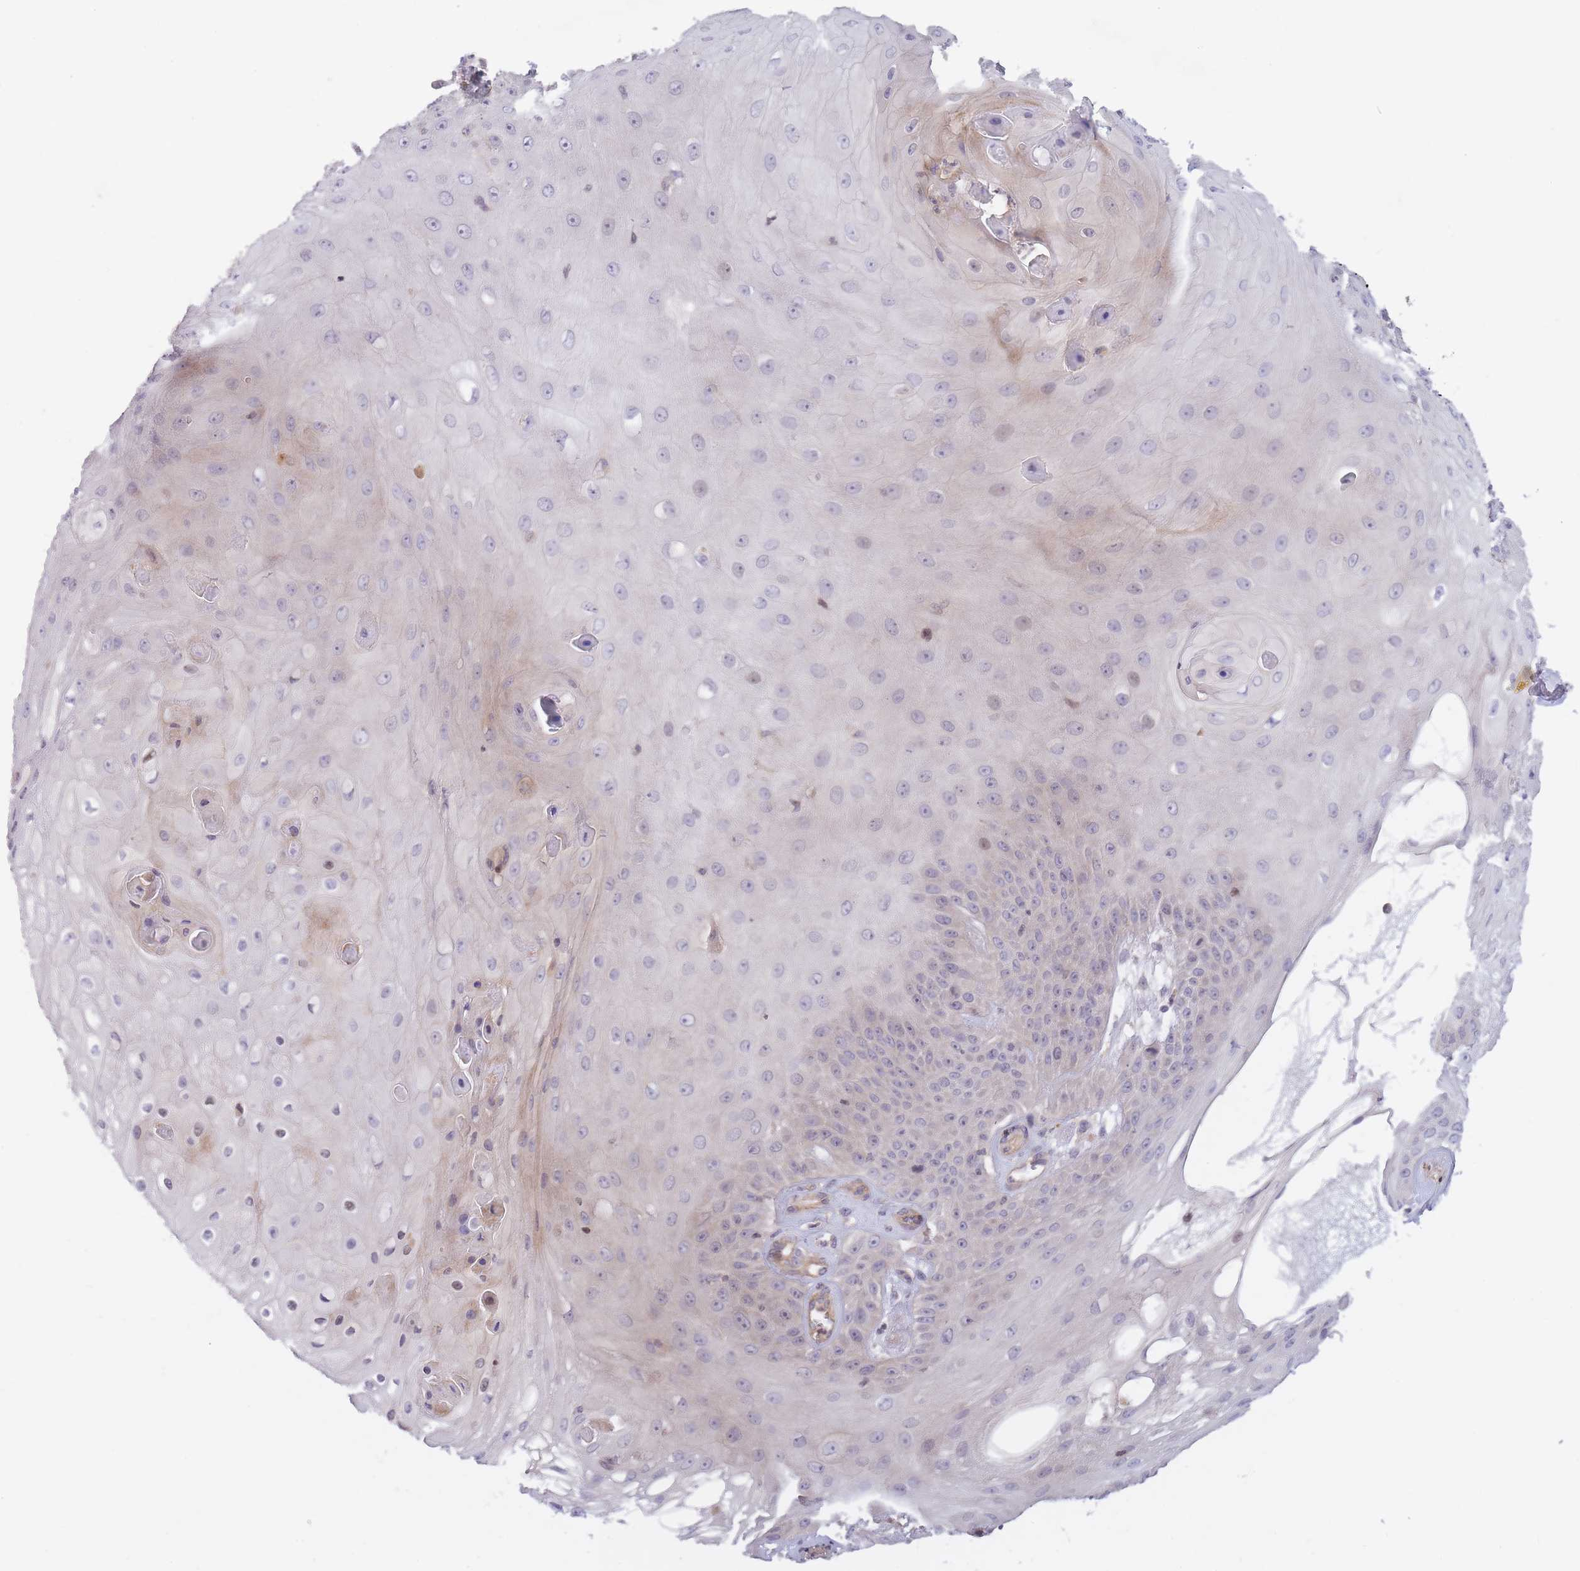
{"staining": {"intensity": "negative", "quantity": "none", "location": "none"}, "tissue": "skin cancer", "cell_type": "Tumor cells", "image_type": "cancer", "snomed": [{"axis": "morphology", "description": "Squamous cell carcinoma, NOS"}, {"axis": "topography", "description": "Skin"}], "caption": "Immunohistochemical staining of skin cancer reveals no significant staining in tumor cells.", "gene": "SLC35F5", "patient": {"sex": "male", "age": 70}}